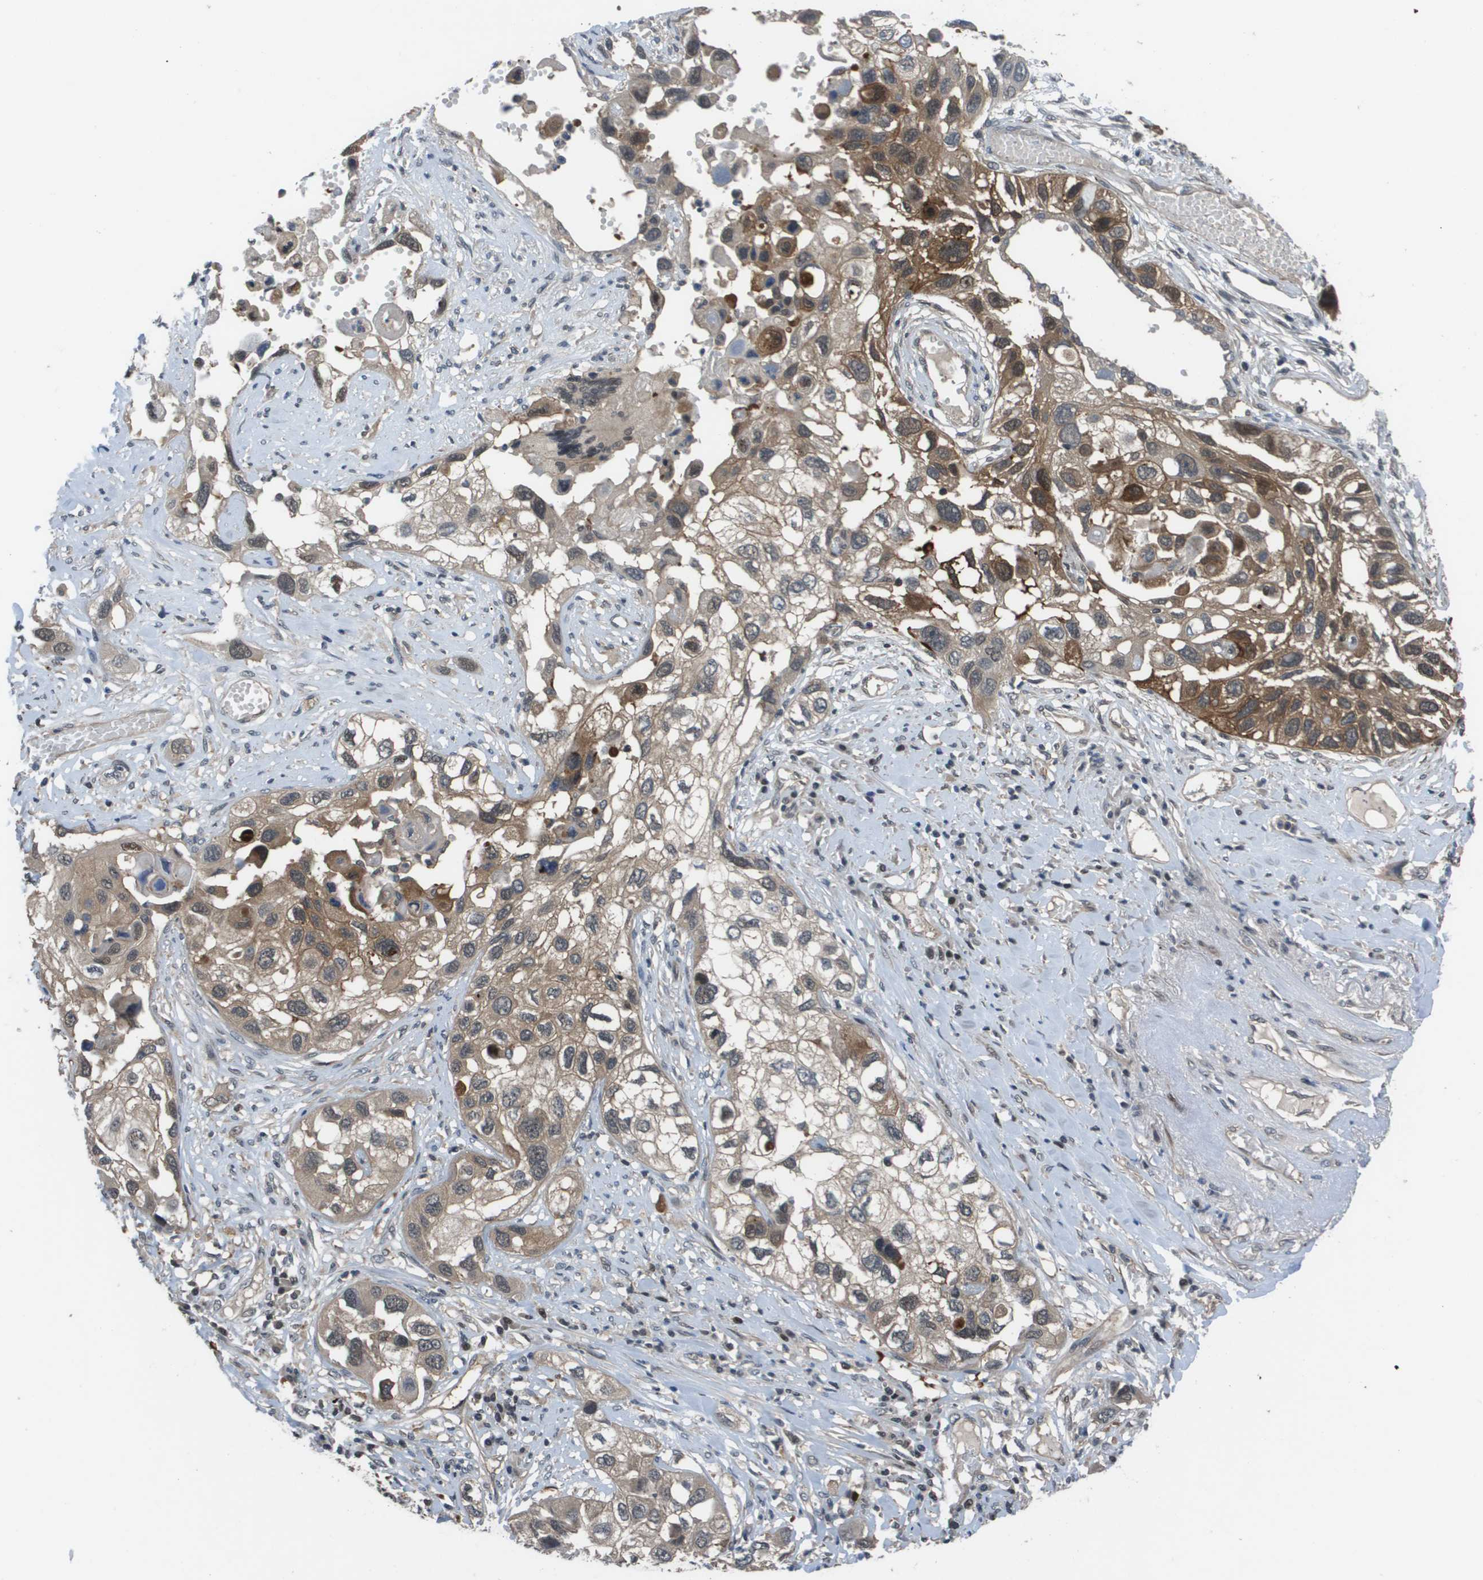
{"staining": {"intensity": "moderate", "quantity": ">75%", "location": "cytoplasmic/membranous"}, "tissue": "lung cancer", "cell_type": "Tumor cells", "image_type": "cancer", "snomed": [{"axis": "morphology", "description": "Squamous cell carcinoma, NOS"}, {"axis": "topography", "description": "Lung"}], "caption": "Lung cancer (squamous cell carcinoma) was stained to show a protein in brown. There is medium levels of moderate cytoplasmic/membranous expression in approximately >75% of tumor cells.", "gene": "ENPP5", "patient": {"sex": "male", "age": 71}}